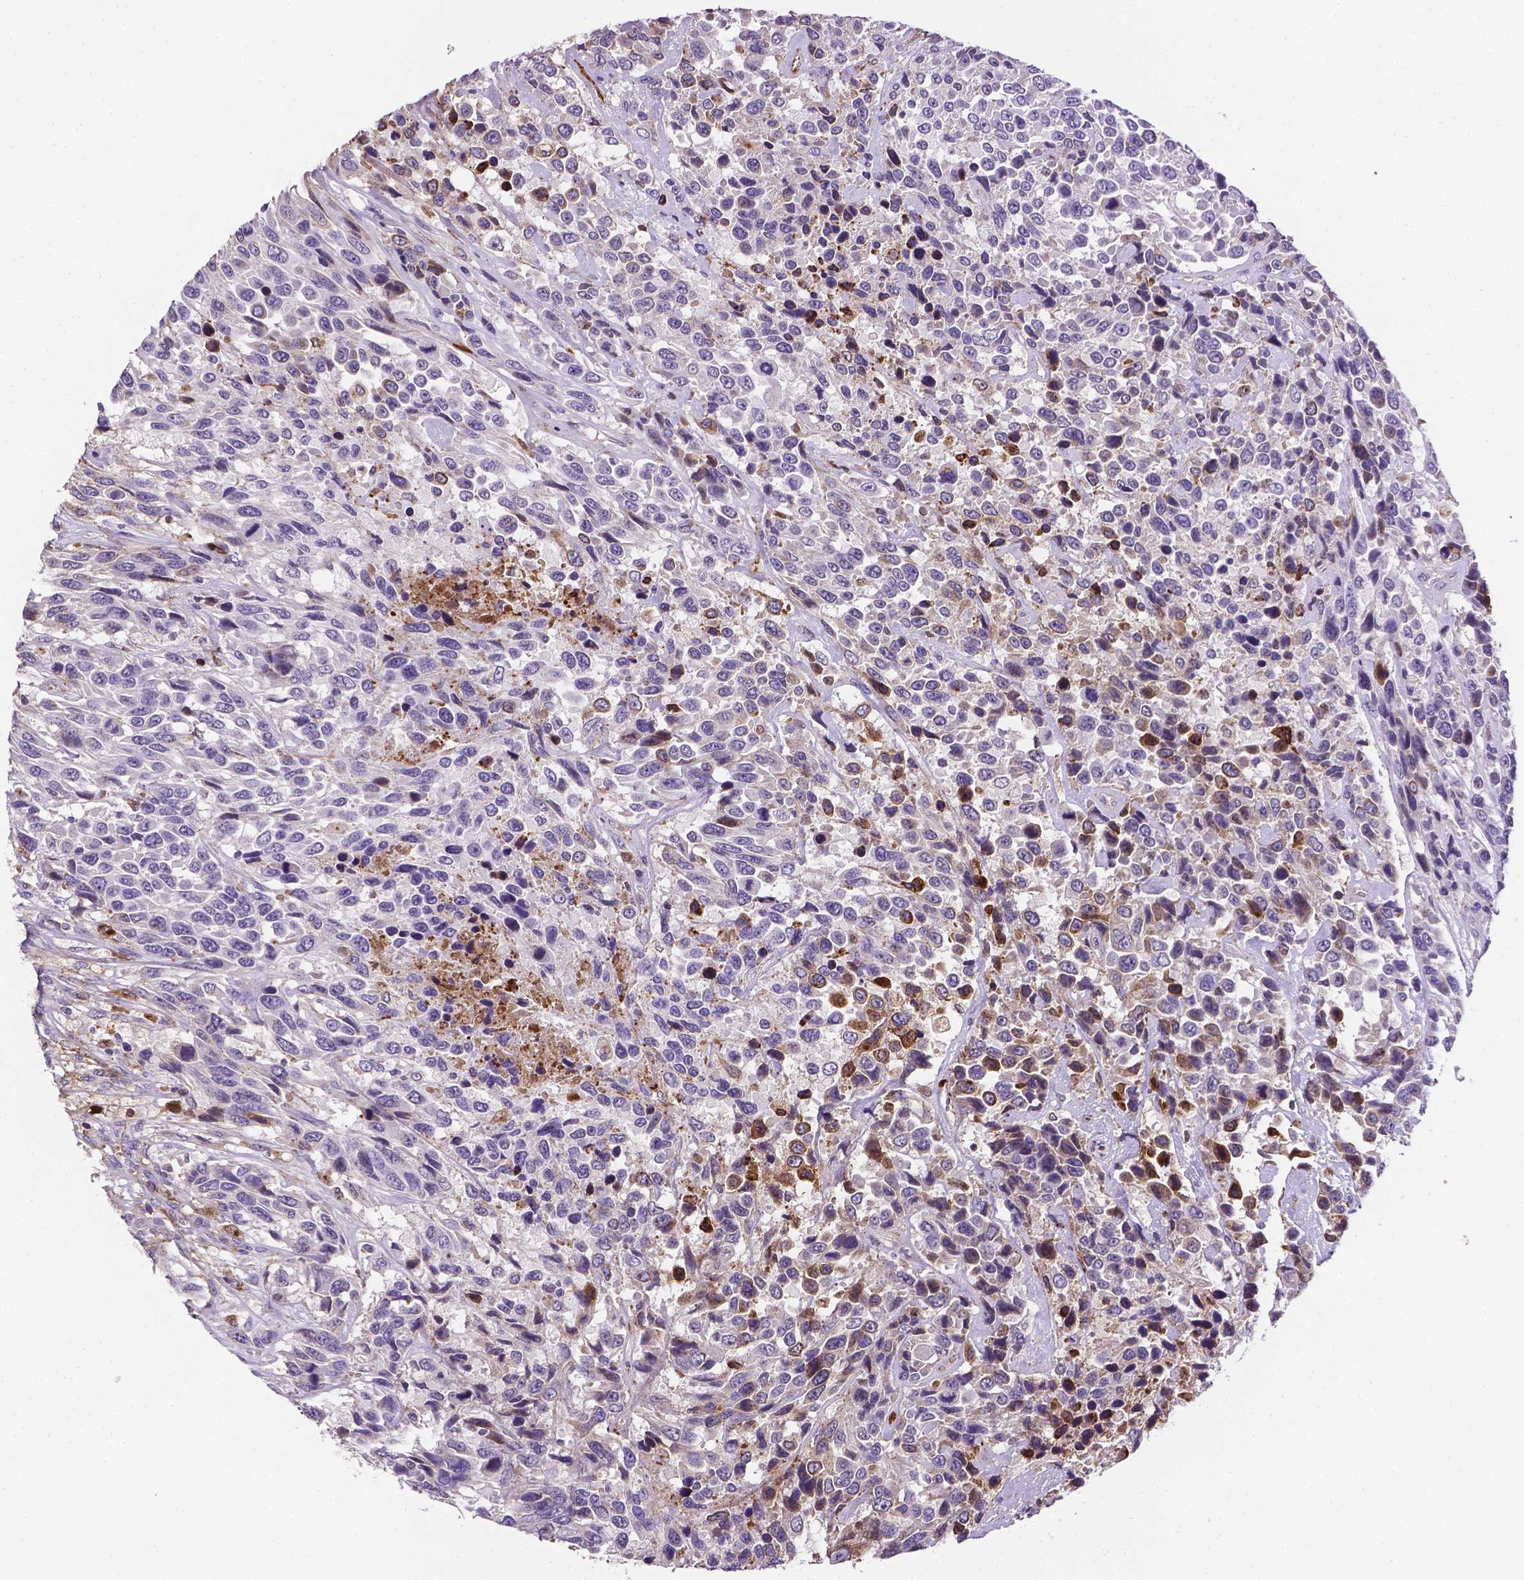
{"staining": {"intensity": "moderate", "quantity": "<25%", "location": "cytoplasmic/membranous"}, "tissue": "urothelial cancer", "cell_type": "Tumor cells", "image_type": "cancer", "snomed": [{"axis": "morphology", "description": "Urothelial carcinoma, High grade"}, {"axis": "topography", "description": "Urinary bladder"}], "caption": "High-magnification brightfield microscopy of urothelial carcinoma (high-grade) stained with DAB (brown) and counterstained with hematoxylin (blue). tumor cells exhibit moderate cytoplasmic/membranous staining is present in approximately<25% of cells. (Brightfield microscopy of DAB IHC at high magnification).", "gene": "APOE", "patient": {"sex": "female", "age": 70}}